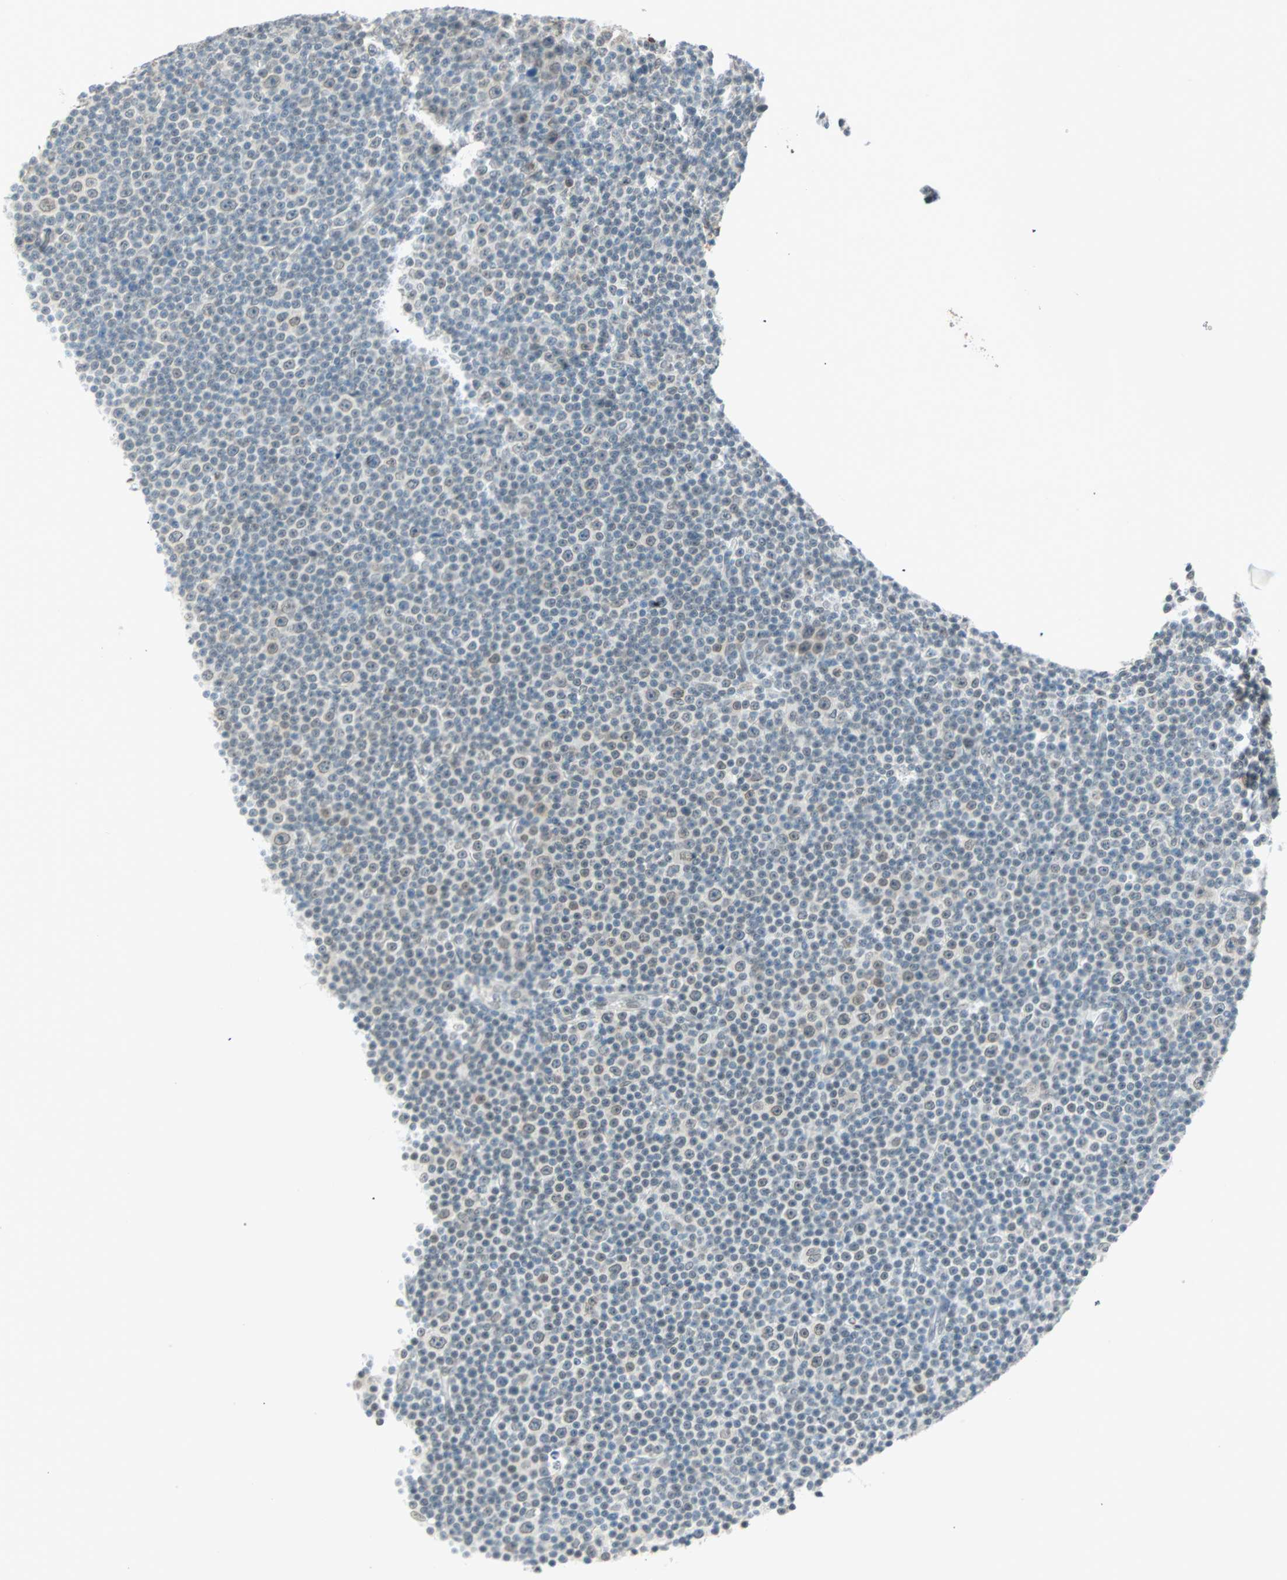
{"staining": {"intensity": "weak", "quantity": "25%-75%", "location": "cytoplasmic/membranous,nuclear"}, "tissue": "lymphoma", "cell_type": "Tumor cells", "image_type": "cancer", "snomed": [{"axis": "morphology", "description": "Malignant lymphoma, non-Hodgkin's type, Low grade"}, {"axis": "topography", "description": "Lymph node"}], "caption": "Brown immunohistochemical staining in lymphoma shows weak cytoplasmic/membranous and nuclear positivity in about 25%-75% of tumor cells. Ihc stains the protein in brown and the nuclei are stained blue.", "gene": "BCAN", "patient": {"sex": "female", "age": 67}}